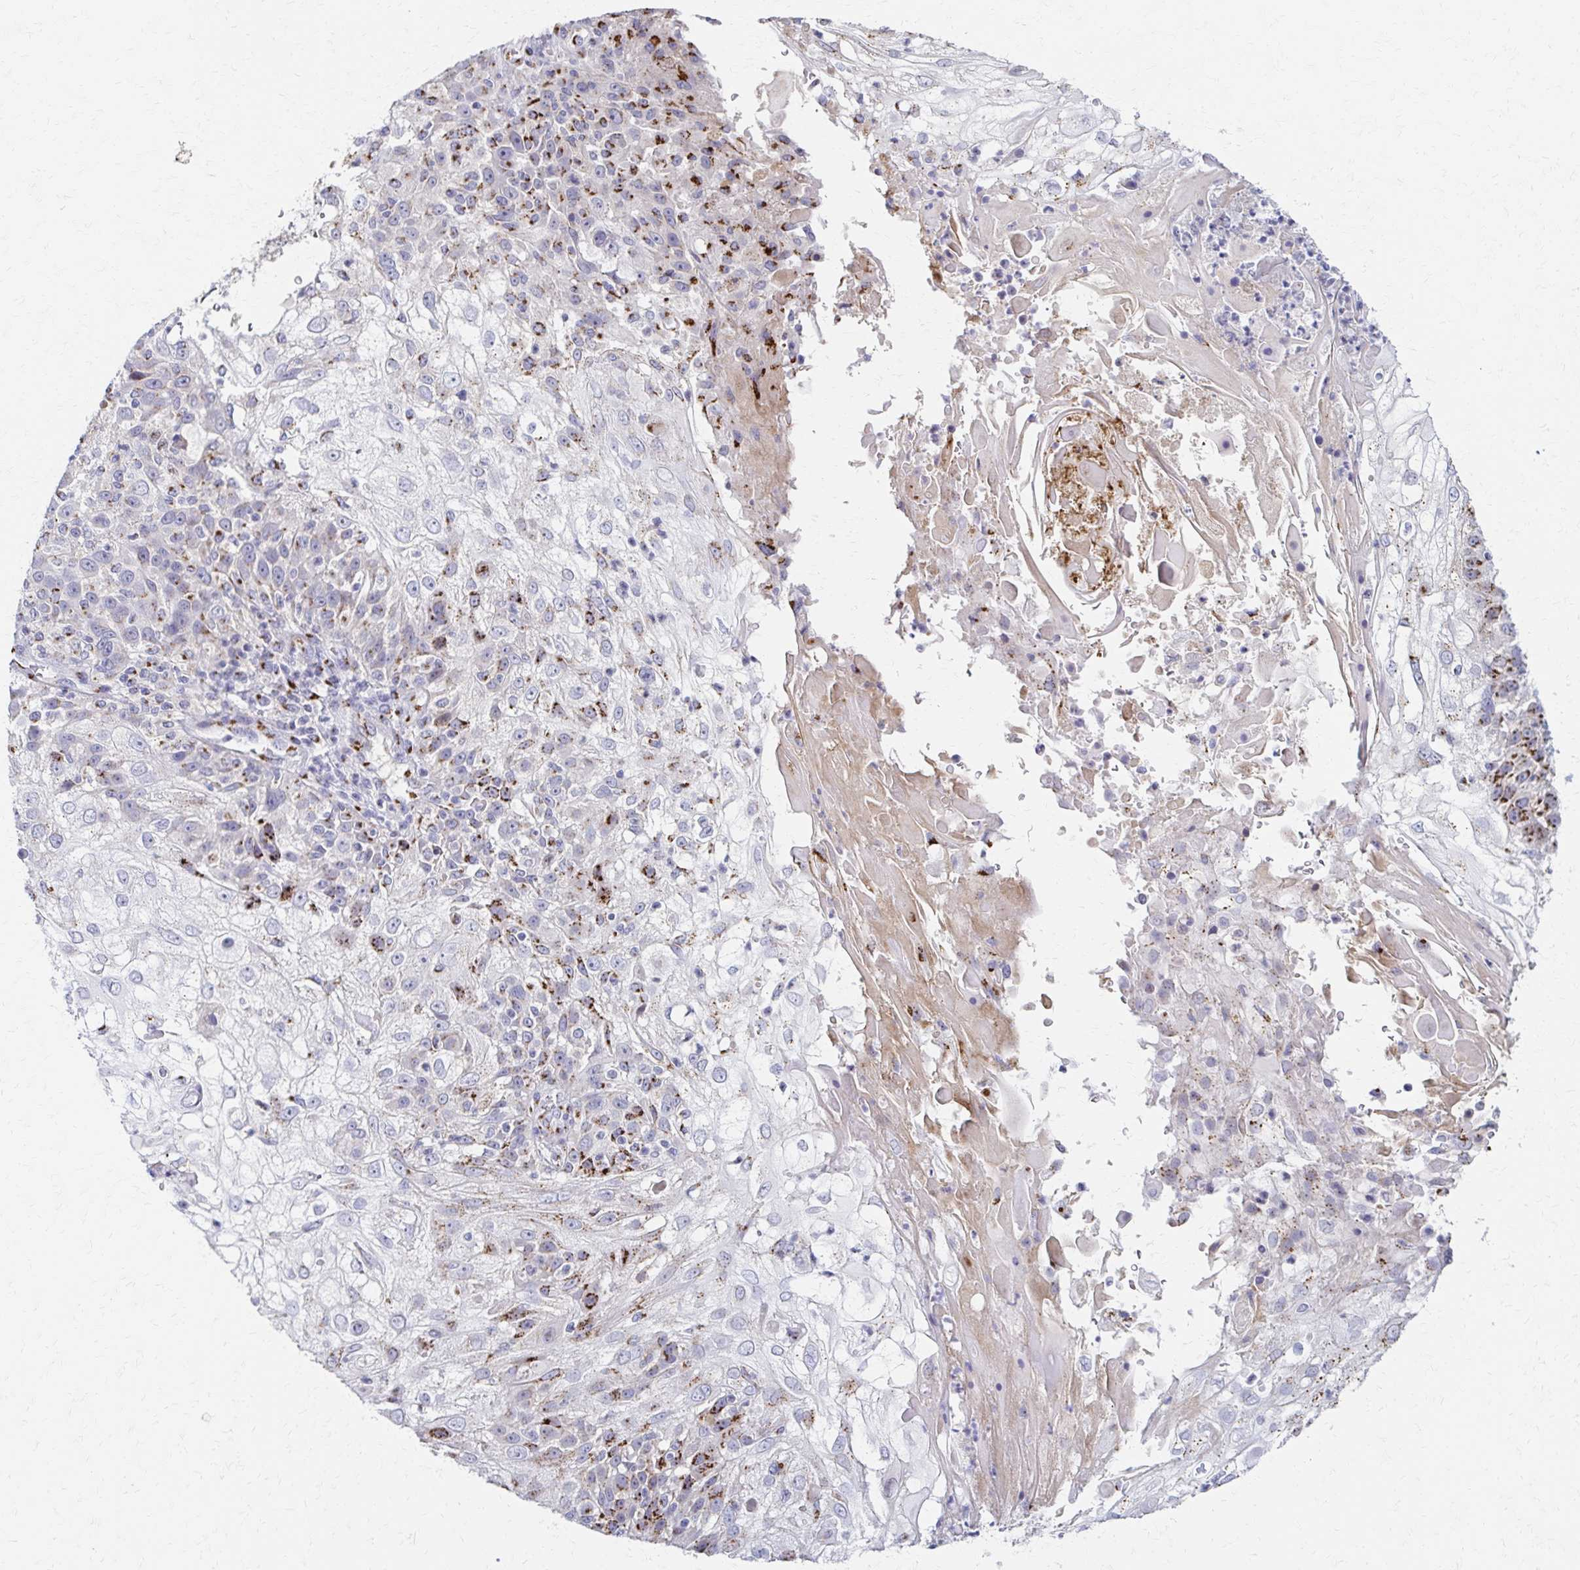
{"staining": {"intensity": "strong", "quantity": "<25%", "location": "cytoplasmic/membranous"}, "tissue": "skin cancer", "cell_type": "Tumor cells", "image_type": "cancer", "snomed": [{"axis": "morphology", "description": "Normal tissue, NOS"}, {"axis": "morphology", "description": "Squamous cell carcinoma, NOS"}, {"axis": "topography", "description": "Skin"}], "caption": "IHC (DAB) staining of human skin squamous cell carcinoma reveals strong cytoplasmic/membranous protein staining in about <25% of tumor cells.", "gene": "TM9SF1", "patient": {"sex": "female", "age": 83}}